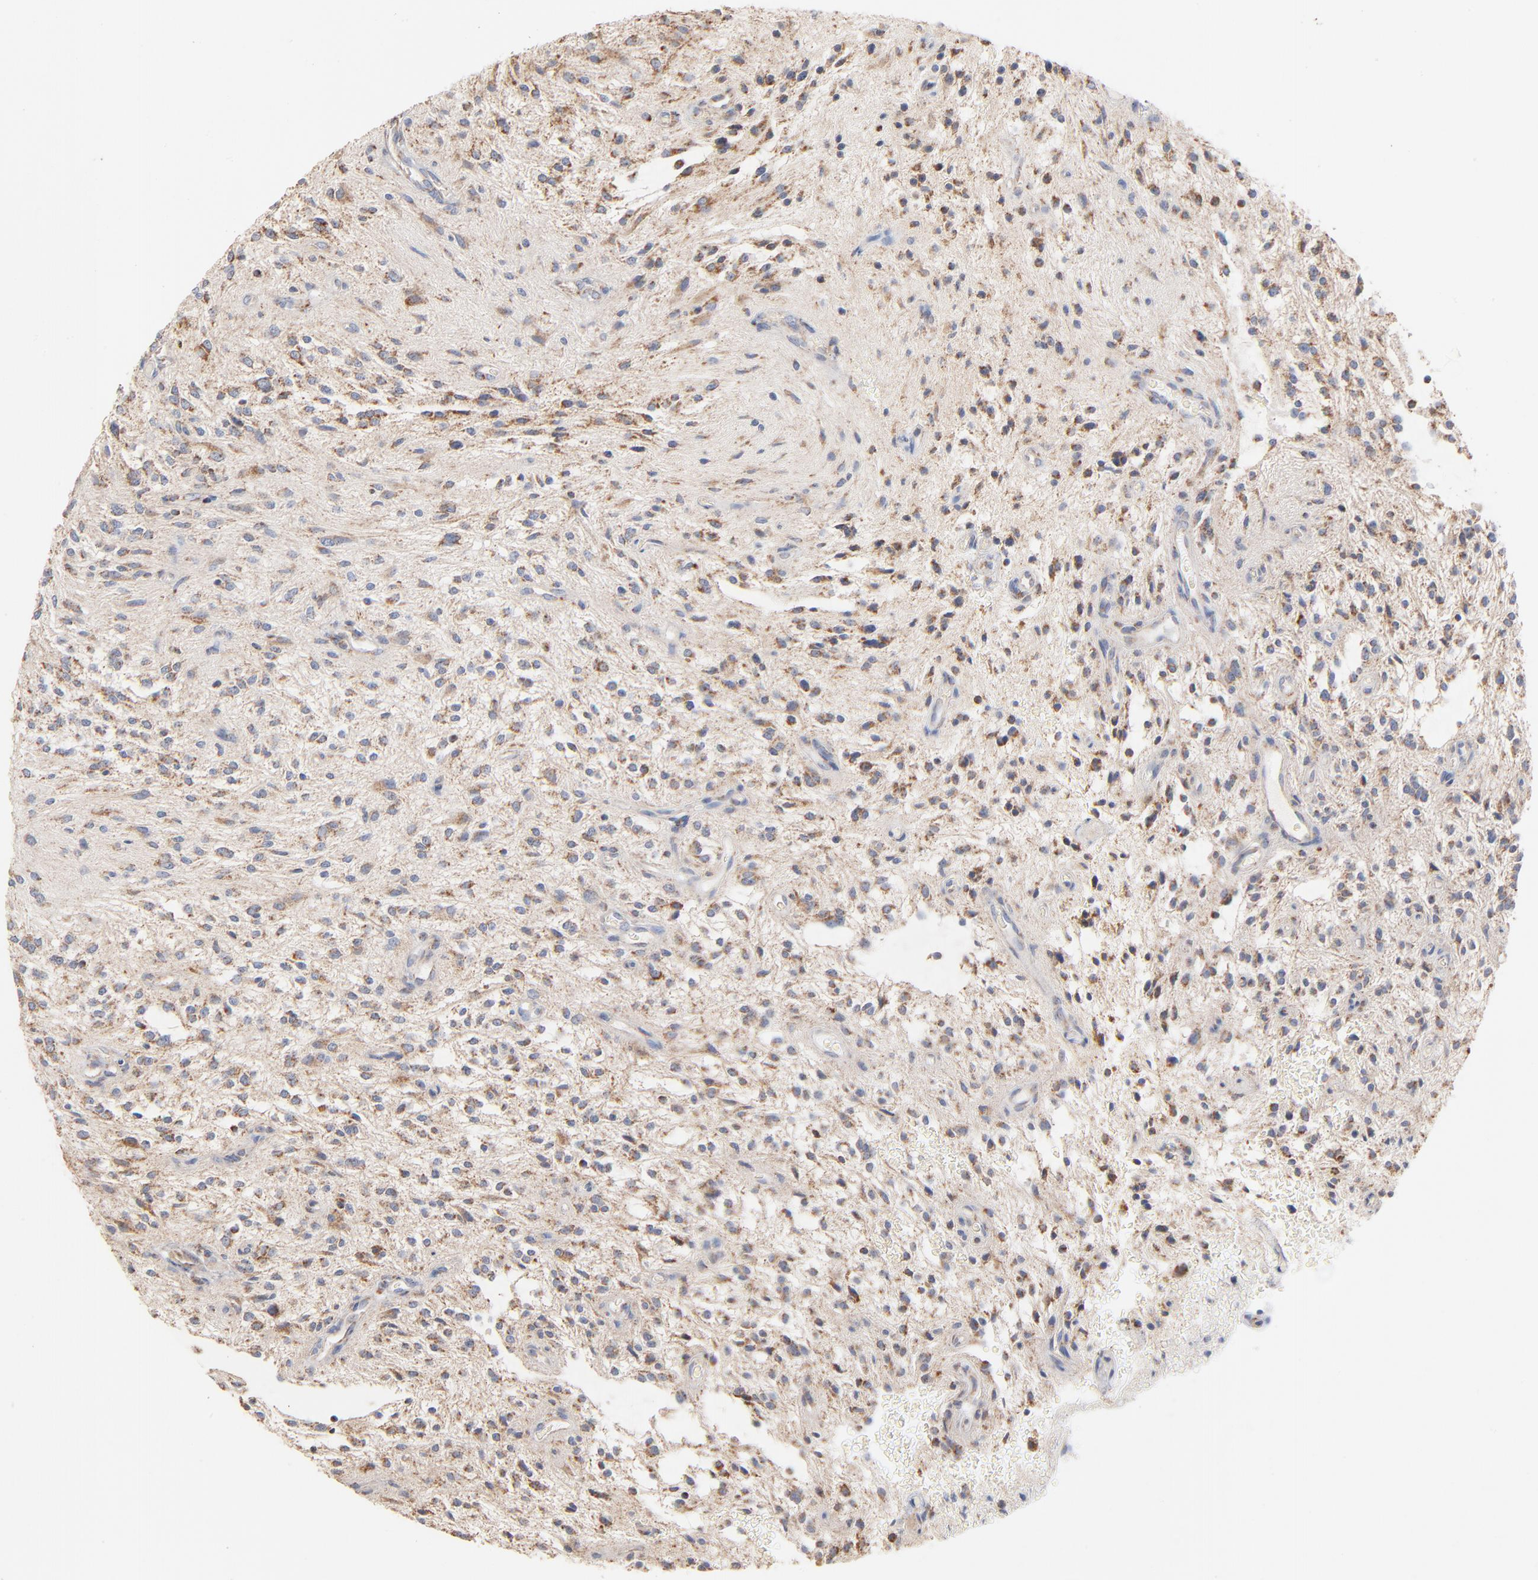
{"staining": {"intensity": "moderate", "quantity": ">75%", "location": "cytoplasmic/membranous"}, "tissue": "glioma", "cell_type": "Tumor cells", "image_type": "cancer", "snomed": [{"axis": "morphology", "description": "Glioma, malignant, NOS"}, {"axis": "topography", "description": "Cerebellum"}], "caption": "Protein staining displays moderate cytoplasmic/membranous positivity in approximately >75% of tumor cells in glioma. The staining was performed using DAB, with brown indicating positive protein expression. Nuclei are stained blue with hematoxylin.", "gene": "UQCRC1", "patient": {"sex": "female", "age": 10}}